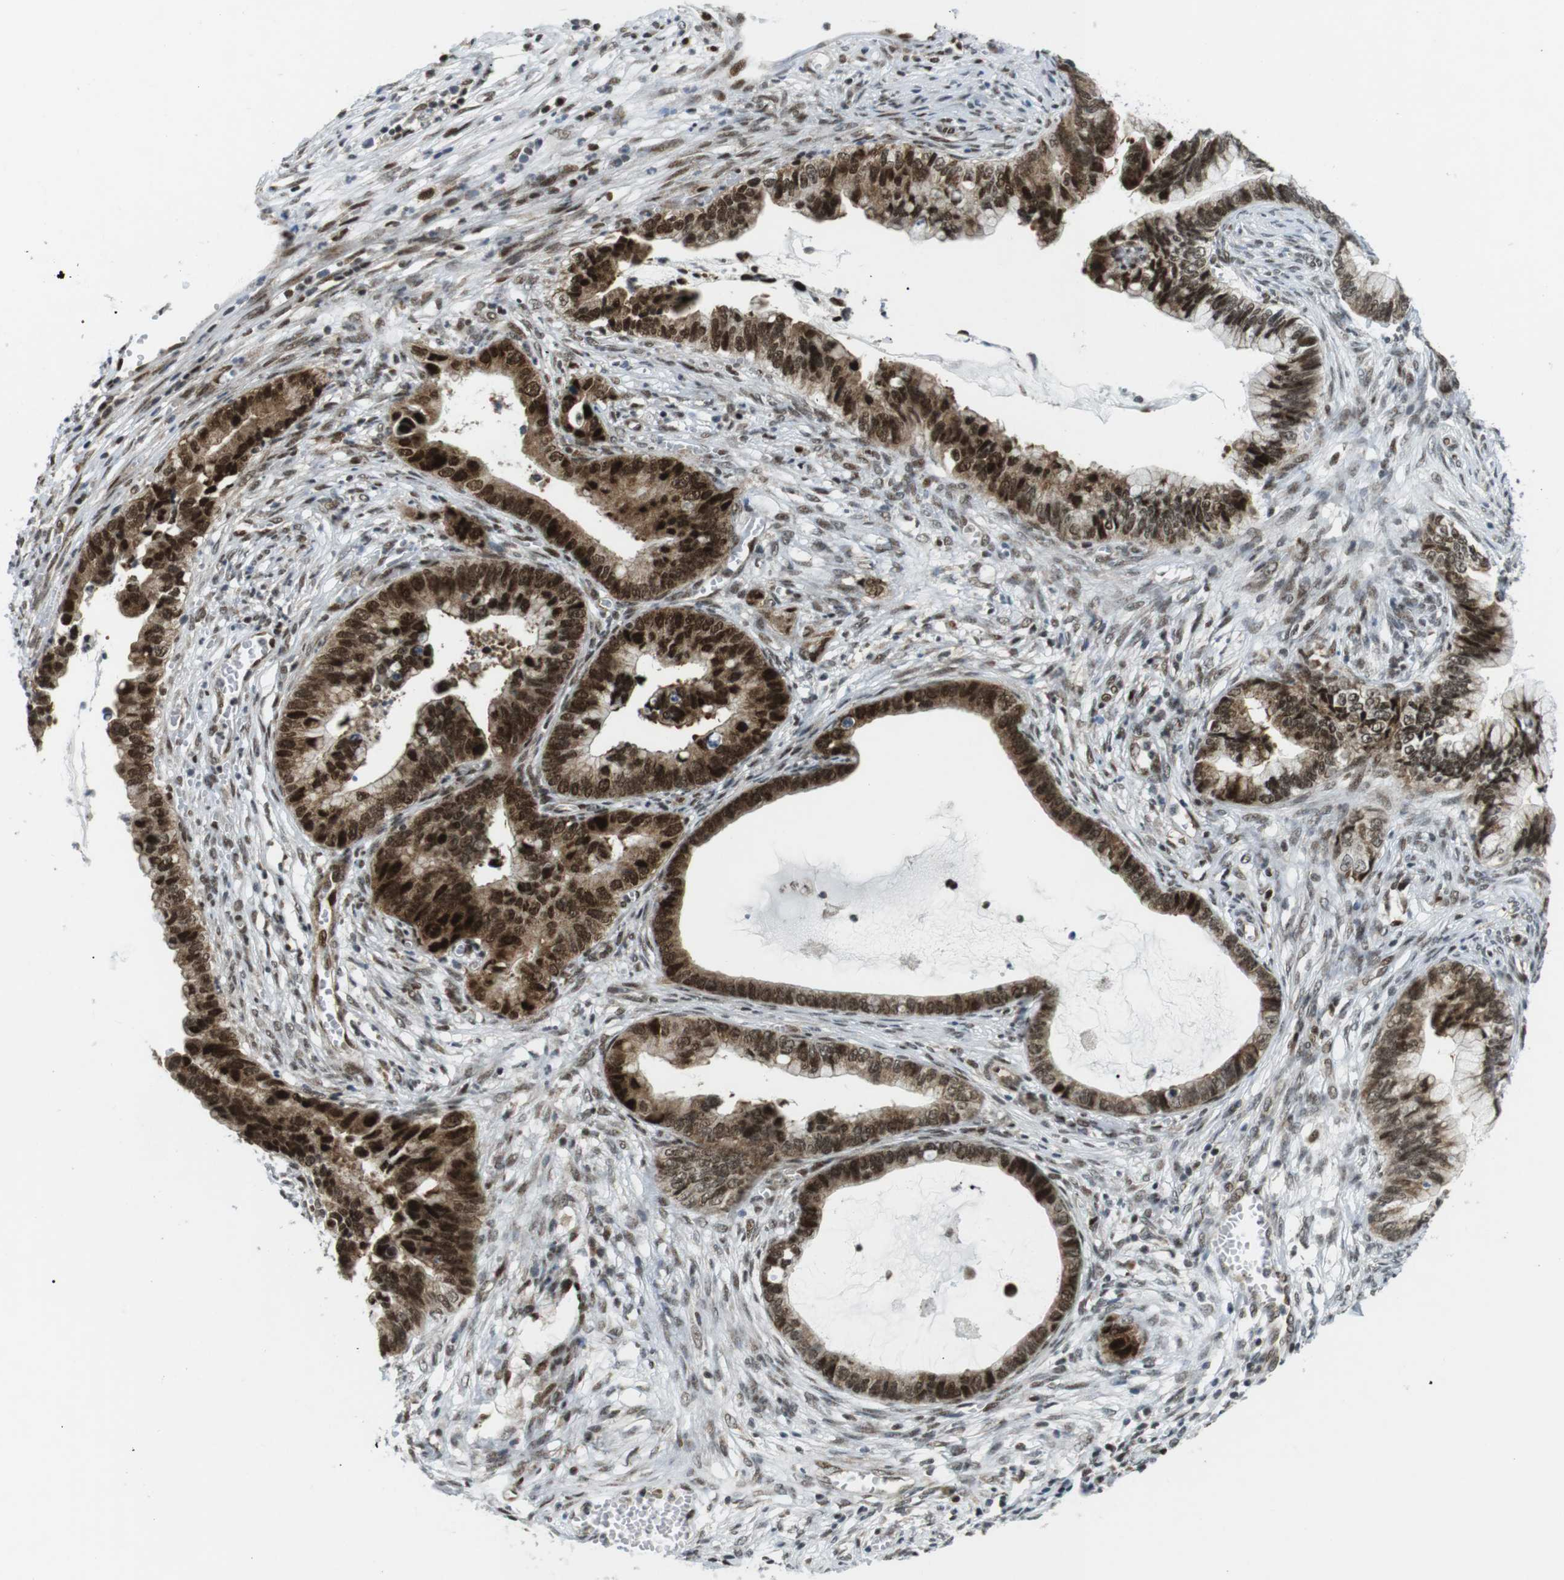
{"staining": {"intensity": "strong", "quantity": ">75%", "location": "nuclear"}, "tissue": "cervical cancer", "cell_type": "Tumor cells", "image_type": "cancer", "snomed": [{"axis": "morphology", "description": "Adenocarcinoma, NOS"}, {"axis": "topography", "description": "Cervix"}], "caption": "IHC staining of cervical cancer, which exhibits high levels of strong nuclear positivity in approximately >75% of tumor cells indicating strong nuclear protein positivity. The staining was performed using DAB (3,3'-diaminobenzidine) (brown) for protein detection and nuclei were counterstained in hematoxylin (blue).", "gene": "CDC27", "patient": {"sex": "female", "age": 44}}